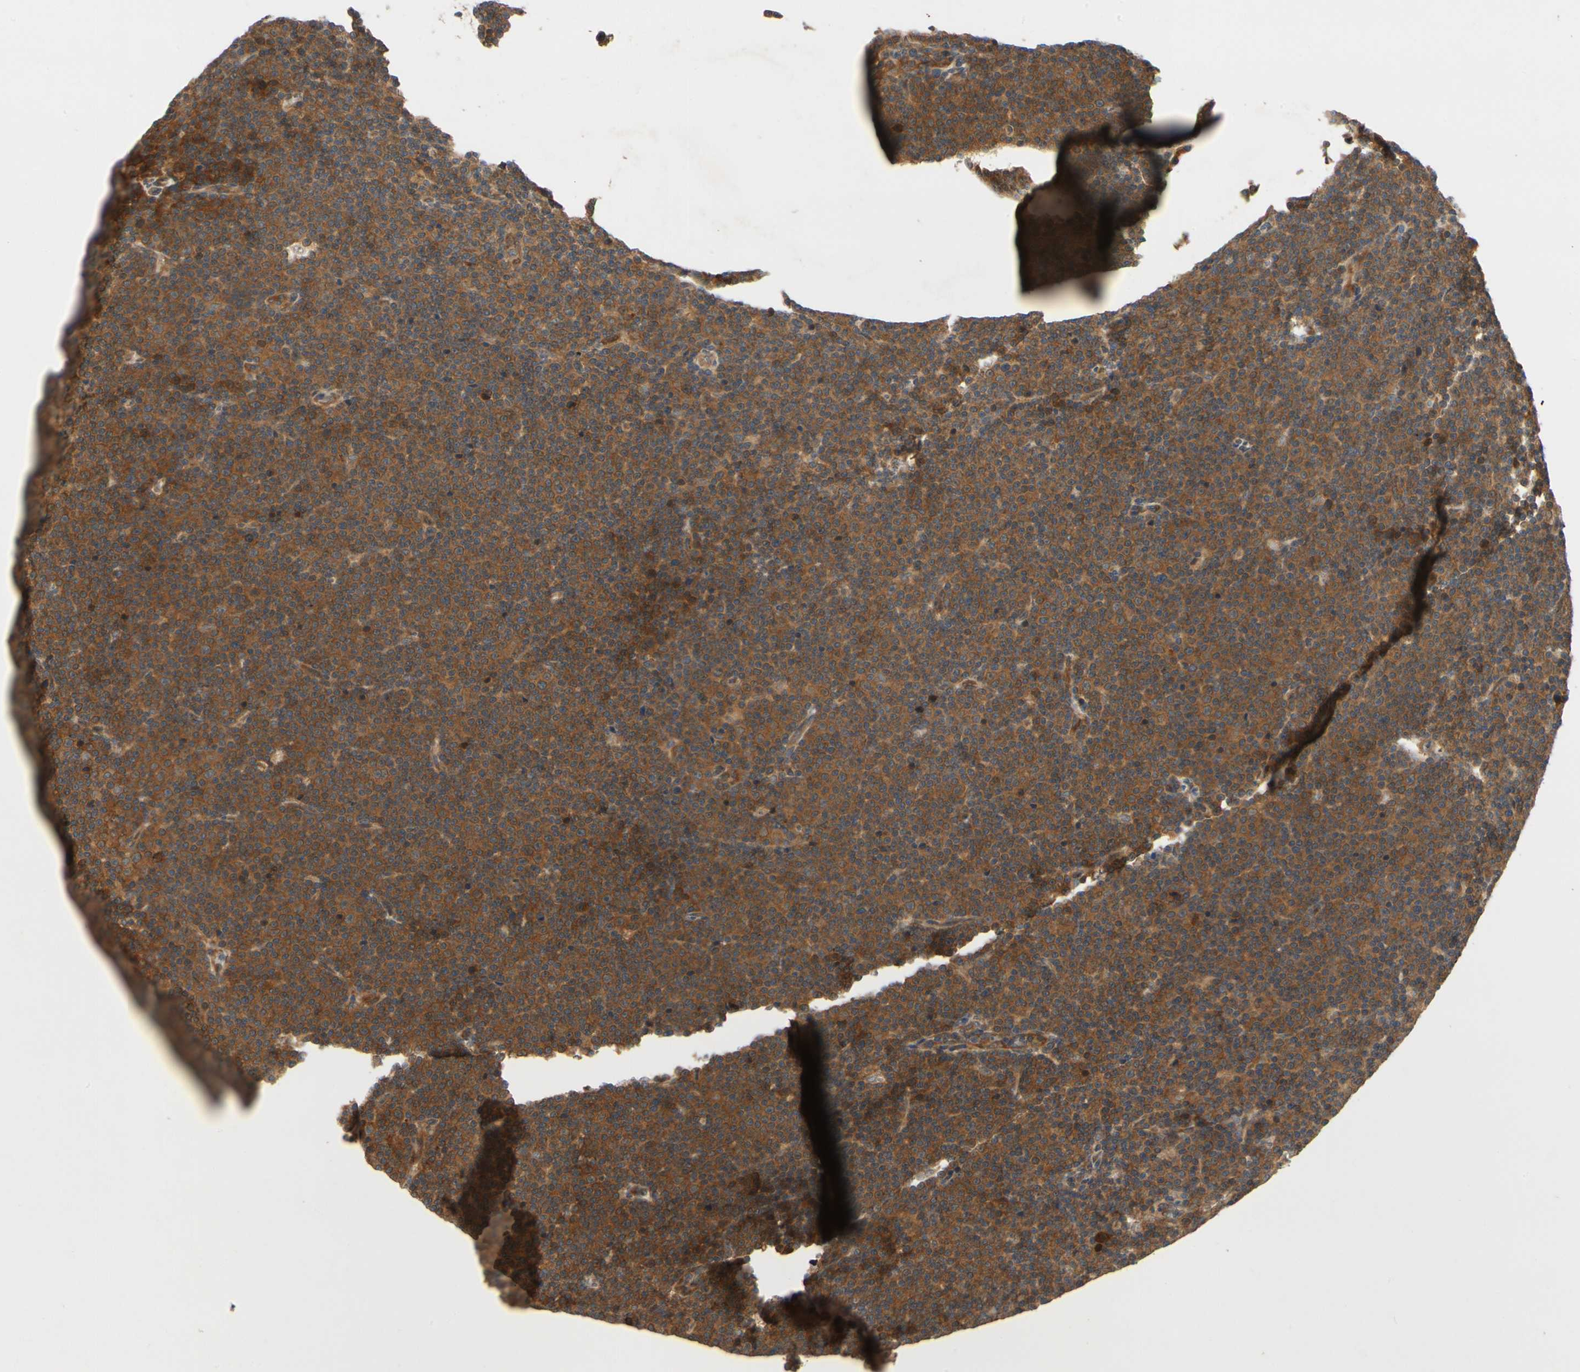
{"staining": {"intensity": "strong", "quantity": ">75%", "location": "cytoplasmic/membranous"}, "tissue": "lymphoma", "cell_type": "Tumor cells", "image_type": "cancer", "snomed": [{"axis": "morphology", "description": "Malignant lymphoma, non-Hodgkin's type, Low grade"}, {"axis": "topography", "description": "Lymph node"}], "caption": "High-power microscopy captured an immunohistochemistry (IHC) histopathology image of lymphoma, revealing strong cytoplasmic/membranous expression in approximately >75% of tumor cells.", "gene": "TDRP", "patient": {"sex": "female", "age": 67}}